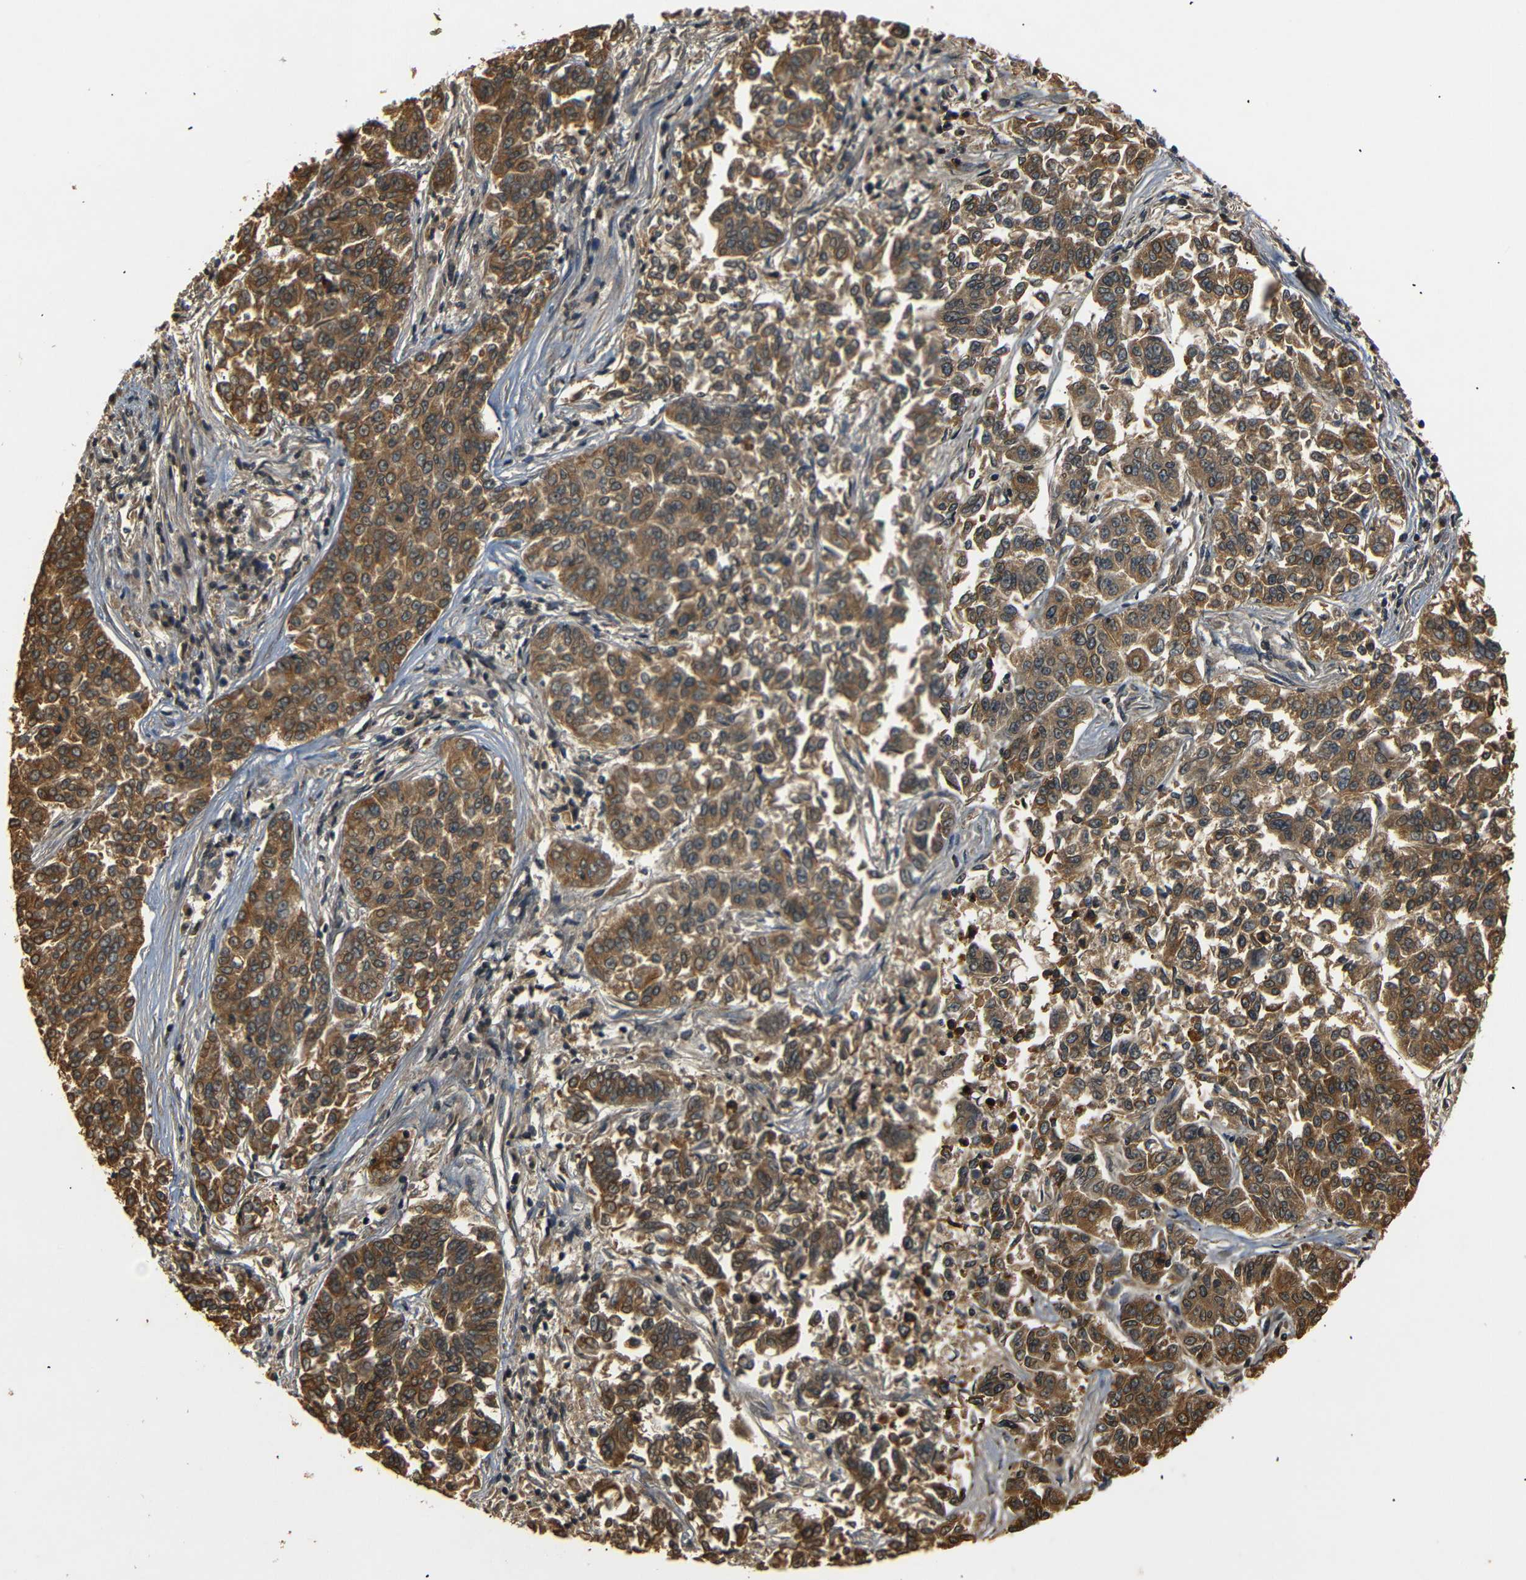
{"staining": {"intensity": "moderate", "quantity": ">75%", "location": "cytoplasmic/membranous"}, "tissue": "lung cancer", "cell_type": "Tumor cells", "image_type": "cancer", "snomed": [{"axis": "morphology", "description": "Adenocarcinoma, NOS"}, {"axis": "topography", "description": "Lung"}], "caption": "This micrograph demonstrates immunohistochemistry (IHC) staining of lung cancer, with medium moderate cytoplasmic/membranous positivity in approximately >75% of tumor cells.", "gene": "TANK", "patient": {"sex": "male", "age": 84}}